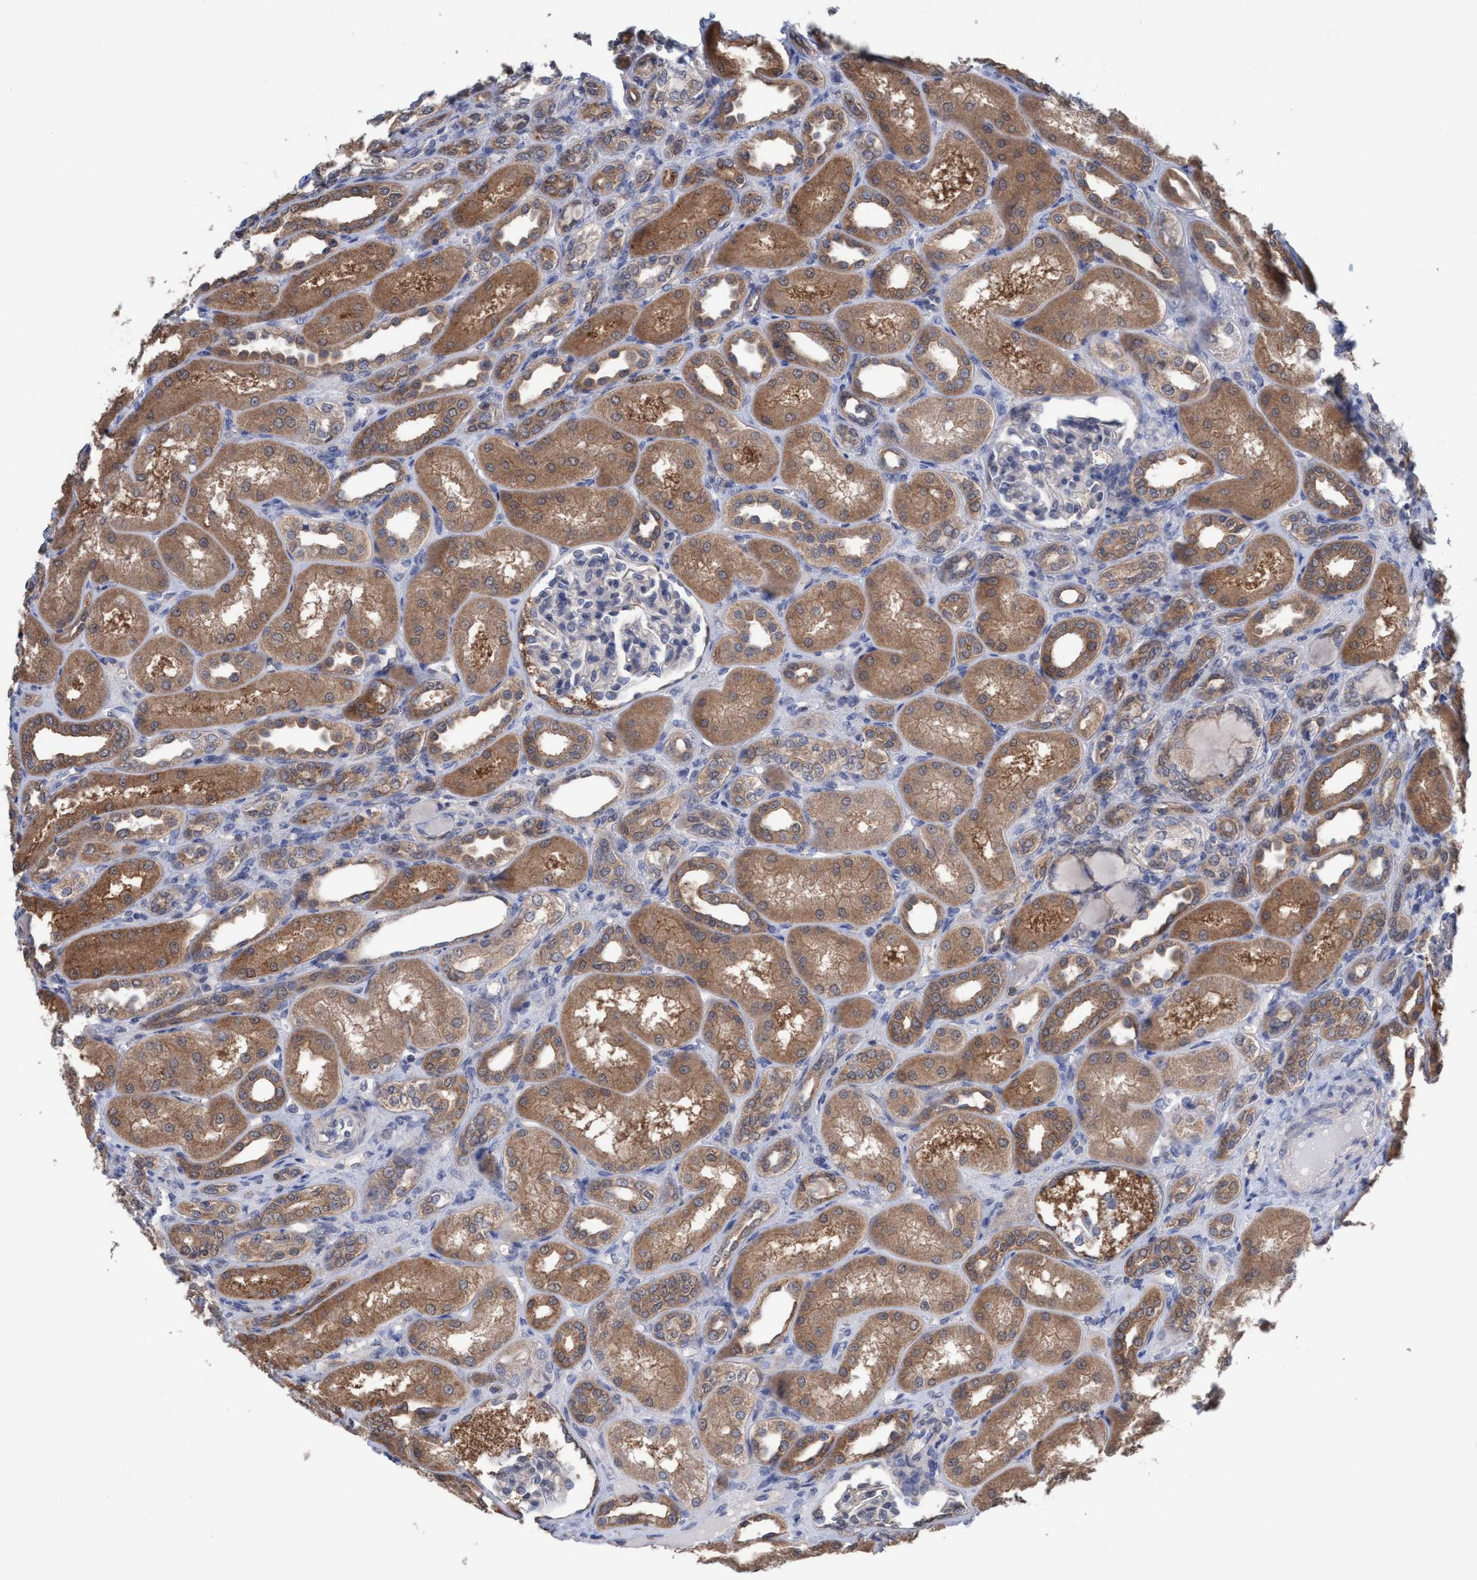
{"staining": {"intensity": "weak", "quantity": "<25%", "location": "cytoplasmic/membranous"}, "tissue": "kidney", "cell_type": "Cells in glomeruli", "image_type": "normal", "snomed": [{"axis": "morphology", "description": "Normal tissue, NOS"}, {"axis": "topography", "description": "Kidney"}], "caption": "Cells in glomeruli show no significant expression in unremarkable kidney. (DAB (3,3'-diaminobenzidine) immunohistochemistry with hematoxylin counter stain).", "gene": "GLOD4", "patient": {"sex": "male", "age": 7}}